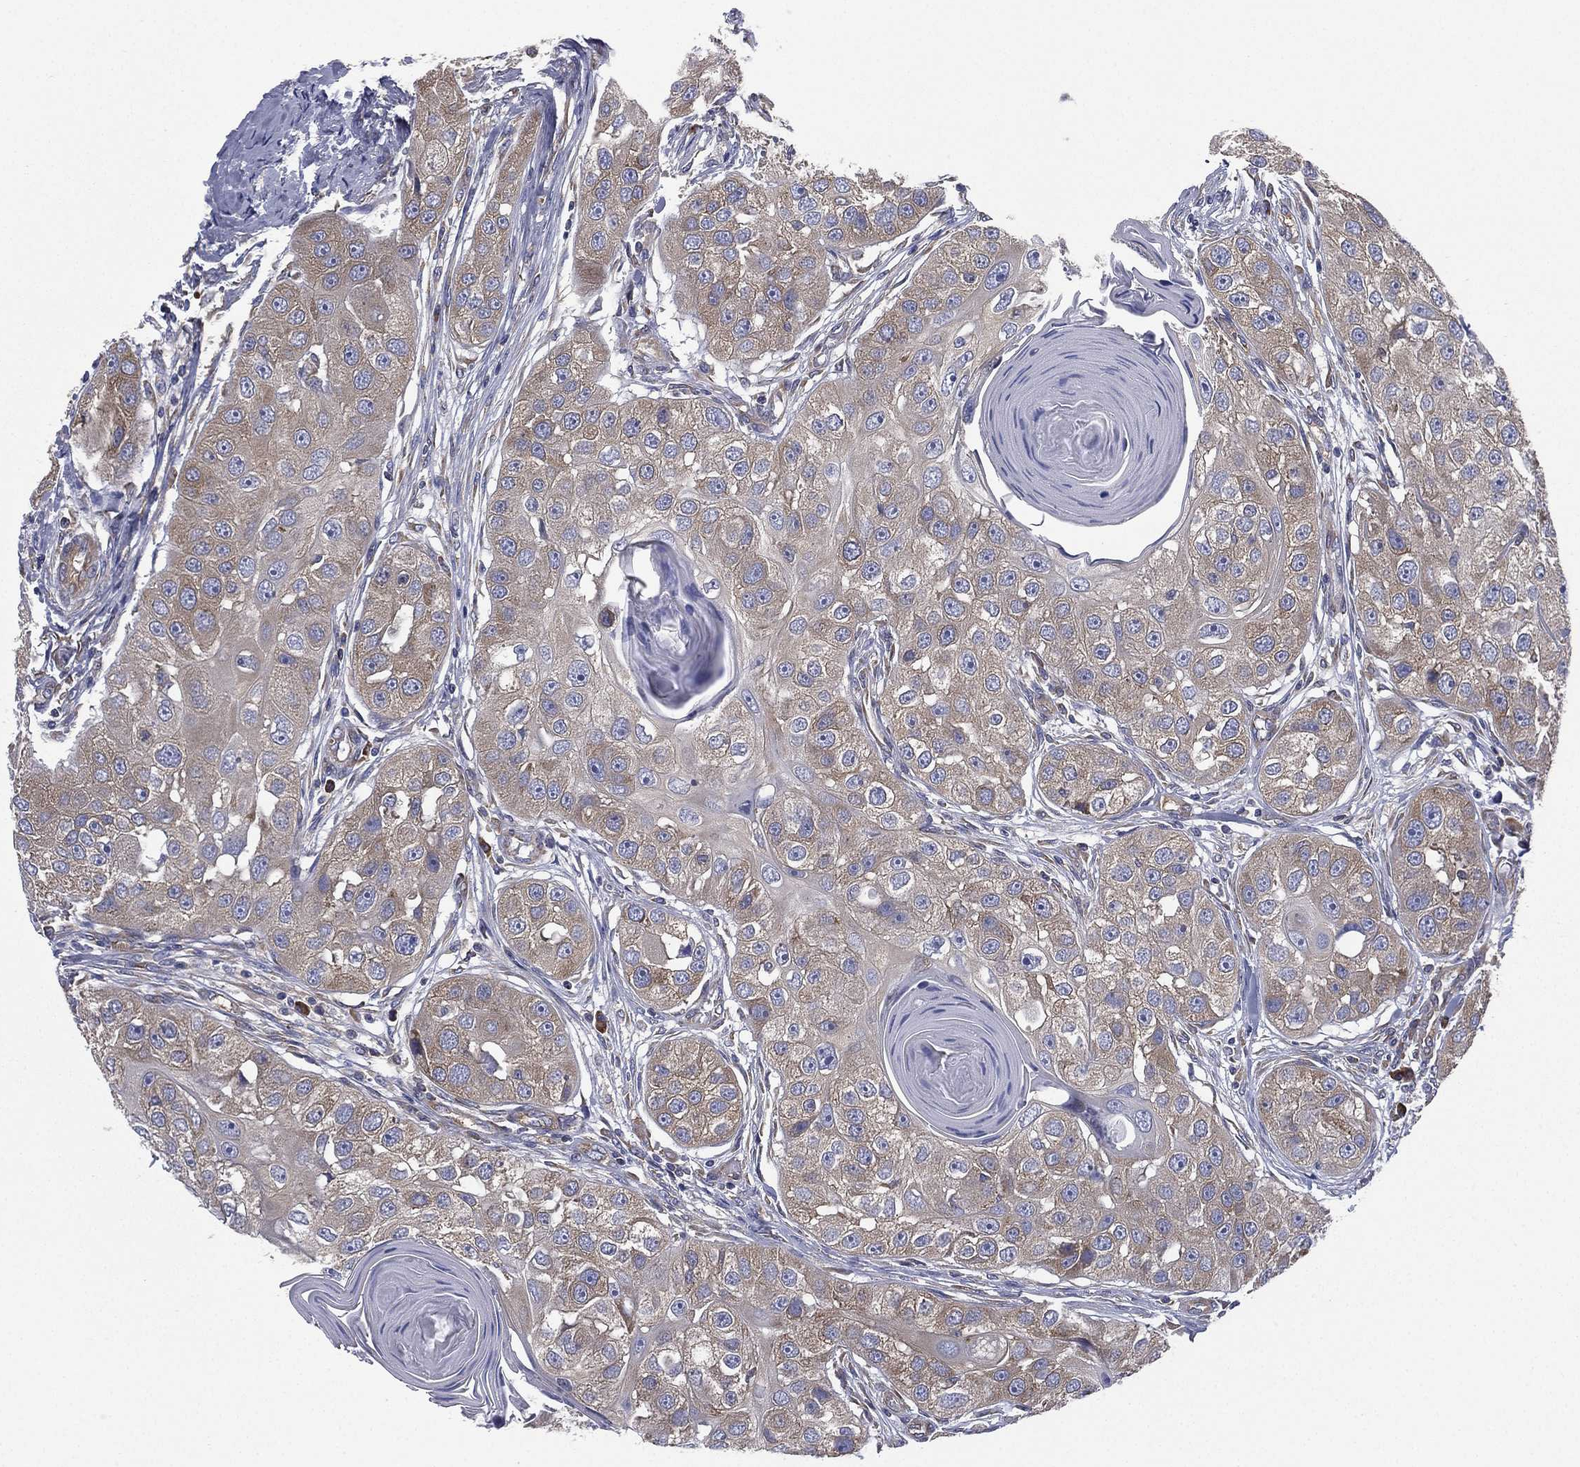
{"staining": {"intensity": "weak", "quantity": "25%-75%", "location": "cytoplasmic/membranous"}, "tissue": "head and neck cancer", "cell_type": "Tumor cells", "image_type": "cancer", "snomed": [{"axis": "morphology", "description": "Normal tissue, NOS"}, {"axis": "morphology", "description": "Squamous cell carcinoma, NOS"}, {"axis": "topography", "description": "Skeletal muscle"}, {"axis": "topography", "description": "Head-Neck"}], "caption": "Head and neck cancer stained for a protein reveals weak cytoplasmic/membranous positivity in tumor cells.", "gene": "FARSA", "patient": {"sex": "male", "age": 51}}